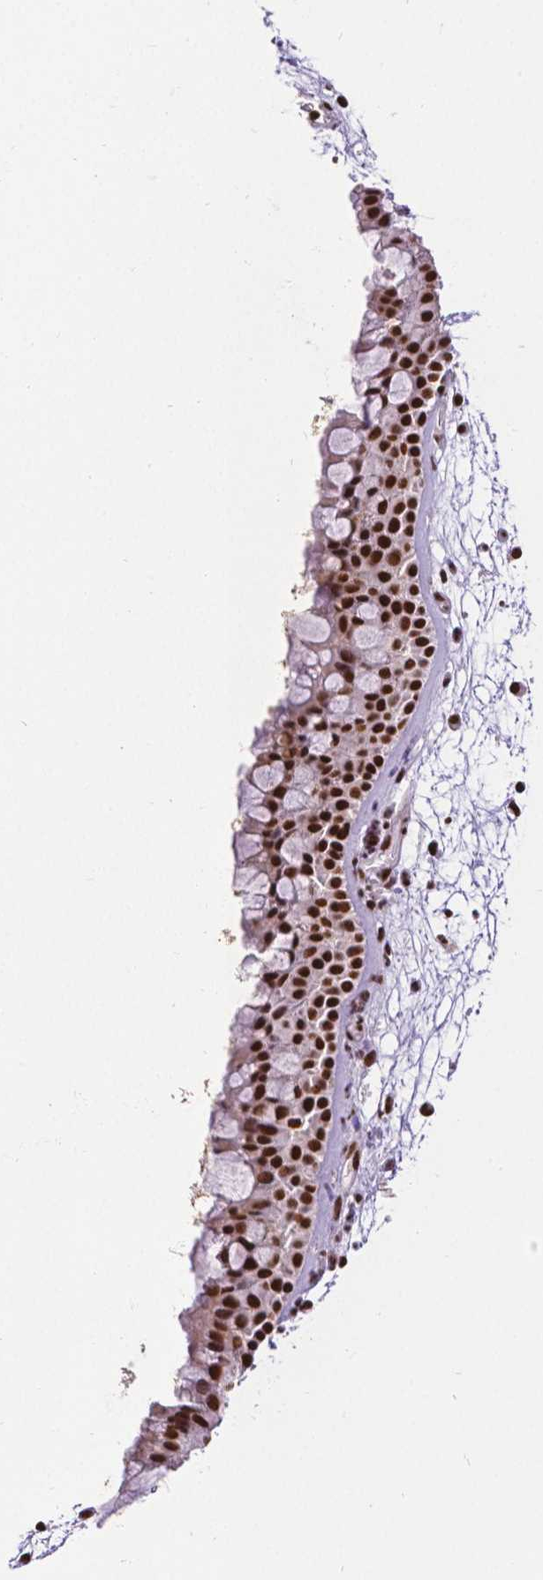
{"staining": {"intensity": "strong", "quantity": ">75%", "location": "nuclear"}, "tissue": "nasopharynx", "cell_type": "Respiratory epithelial cells", "image_type": "normal", "snomed": [{"axis": "morphology", "description": "Normal tissue, NOS"}, {"axis": "topography", "description": "Nasopharynx"}], "caption": "Strong nuclear protein positivity is identified in about >75% of respiratory epithelial cells in nasopharynx. The staining was performed using DAB (3,3'-diaminobenzidine) to visualize the protein expression in brown, while the nuclei were stained in blue with hematoxylin (Magnification: 20x).", "gene": "CTCF", "patient": {"sex": "male", "age": 68}}